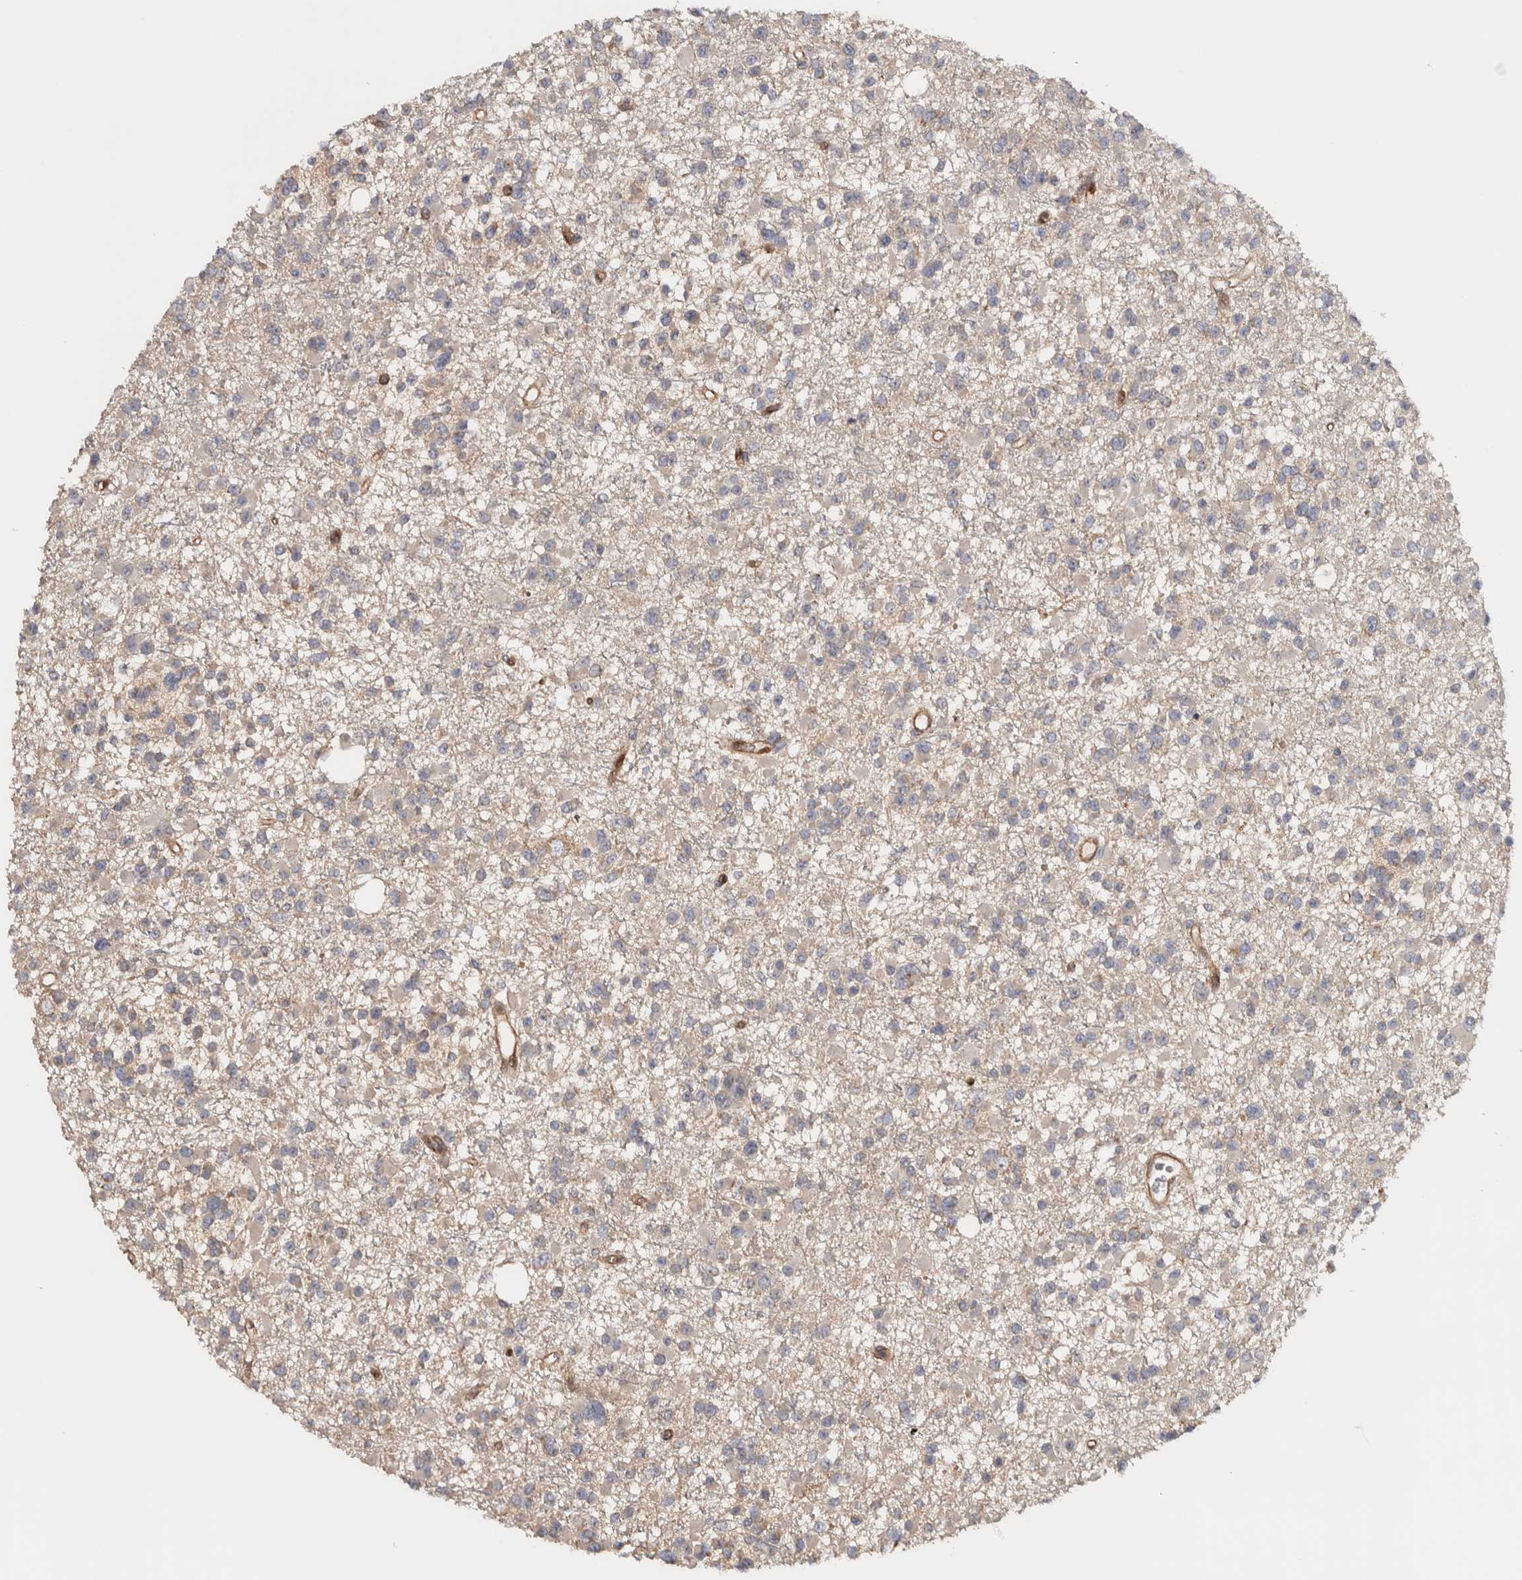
{"staining": {"intensity": "negative", "quantity": "none", "location": "none"}, "tissue": "glioma", "cell_type": "Tumor cells", "image_type": "cancer", "snomed": [{"axis": "morphology", "description": "Glioma, malignant, Low grade"}, {"axis": "topography", "description": "Brain"}], "caption": "This micrograph is of malignant glioma (low-grade) stained with immunohistochemistry (IHC) to label a protein in brown with the nuclei are counter-stained blue. There is no staining in tumor cells. Nuclei are stained in blue.", "gene": "CHMP4C", "patient": {"sex": "female", "age": 22}}